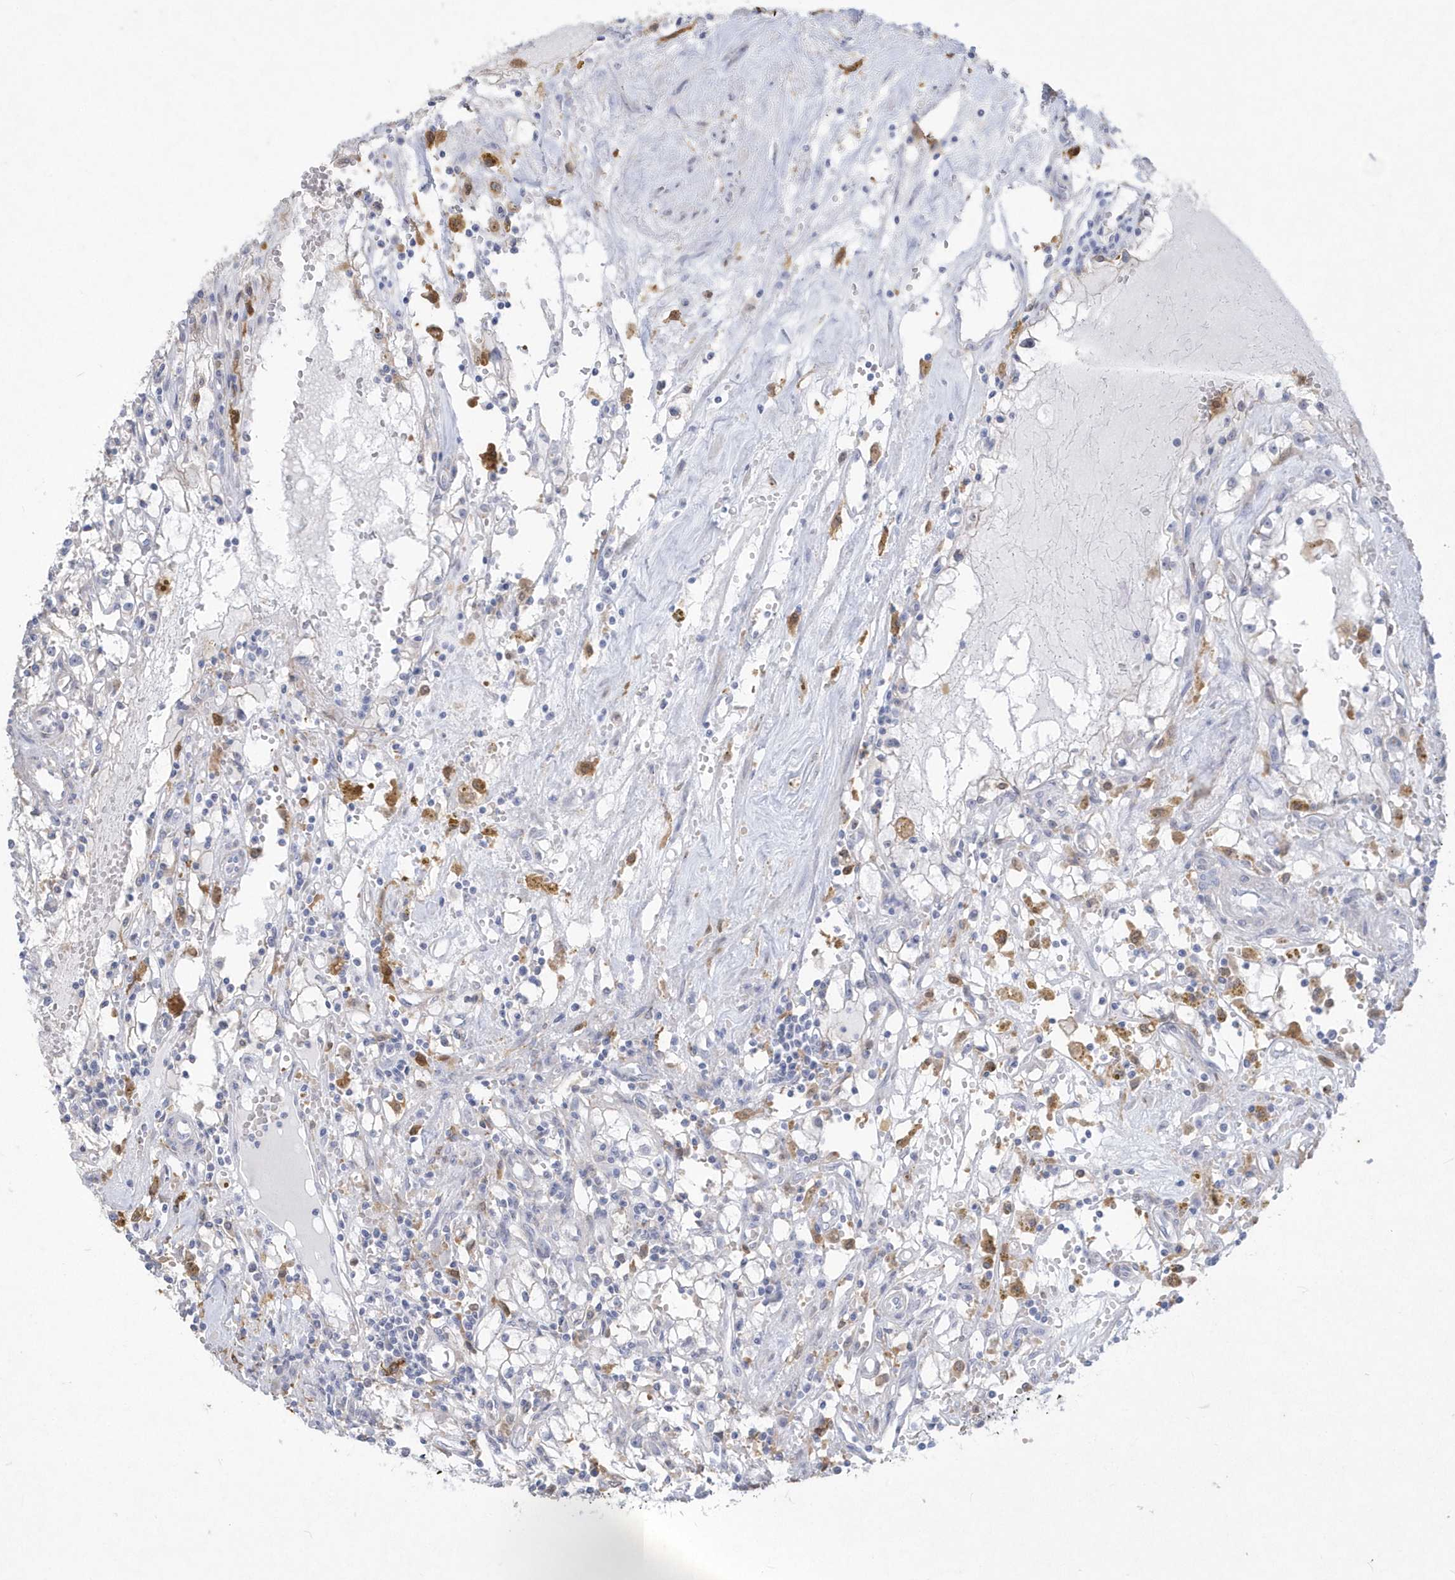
{"staining": {"intensity": "negative", "quantity": "none", "location": "none"}, "tissue": "renal cancer", "cell_type": "Tumor cells", "image_type": "cancer", "snomed": [{"axis": "morphology", "description": "Adenocarcinoma, NOS"}, {"axis": "topography", "description": "Kidney"}], "caption": "Tumor cells are negative for protein expression in human adenocarcinoma (renal).", "gene": "TSPEAR", "patient": {"sex": "male", "age": 56}}